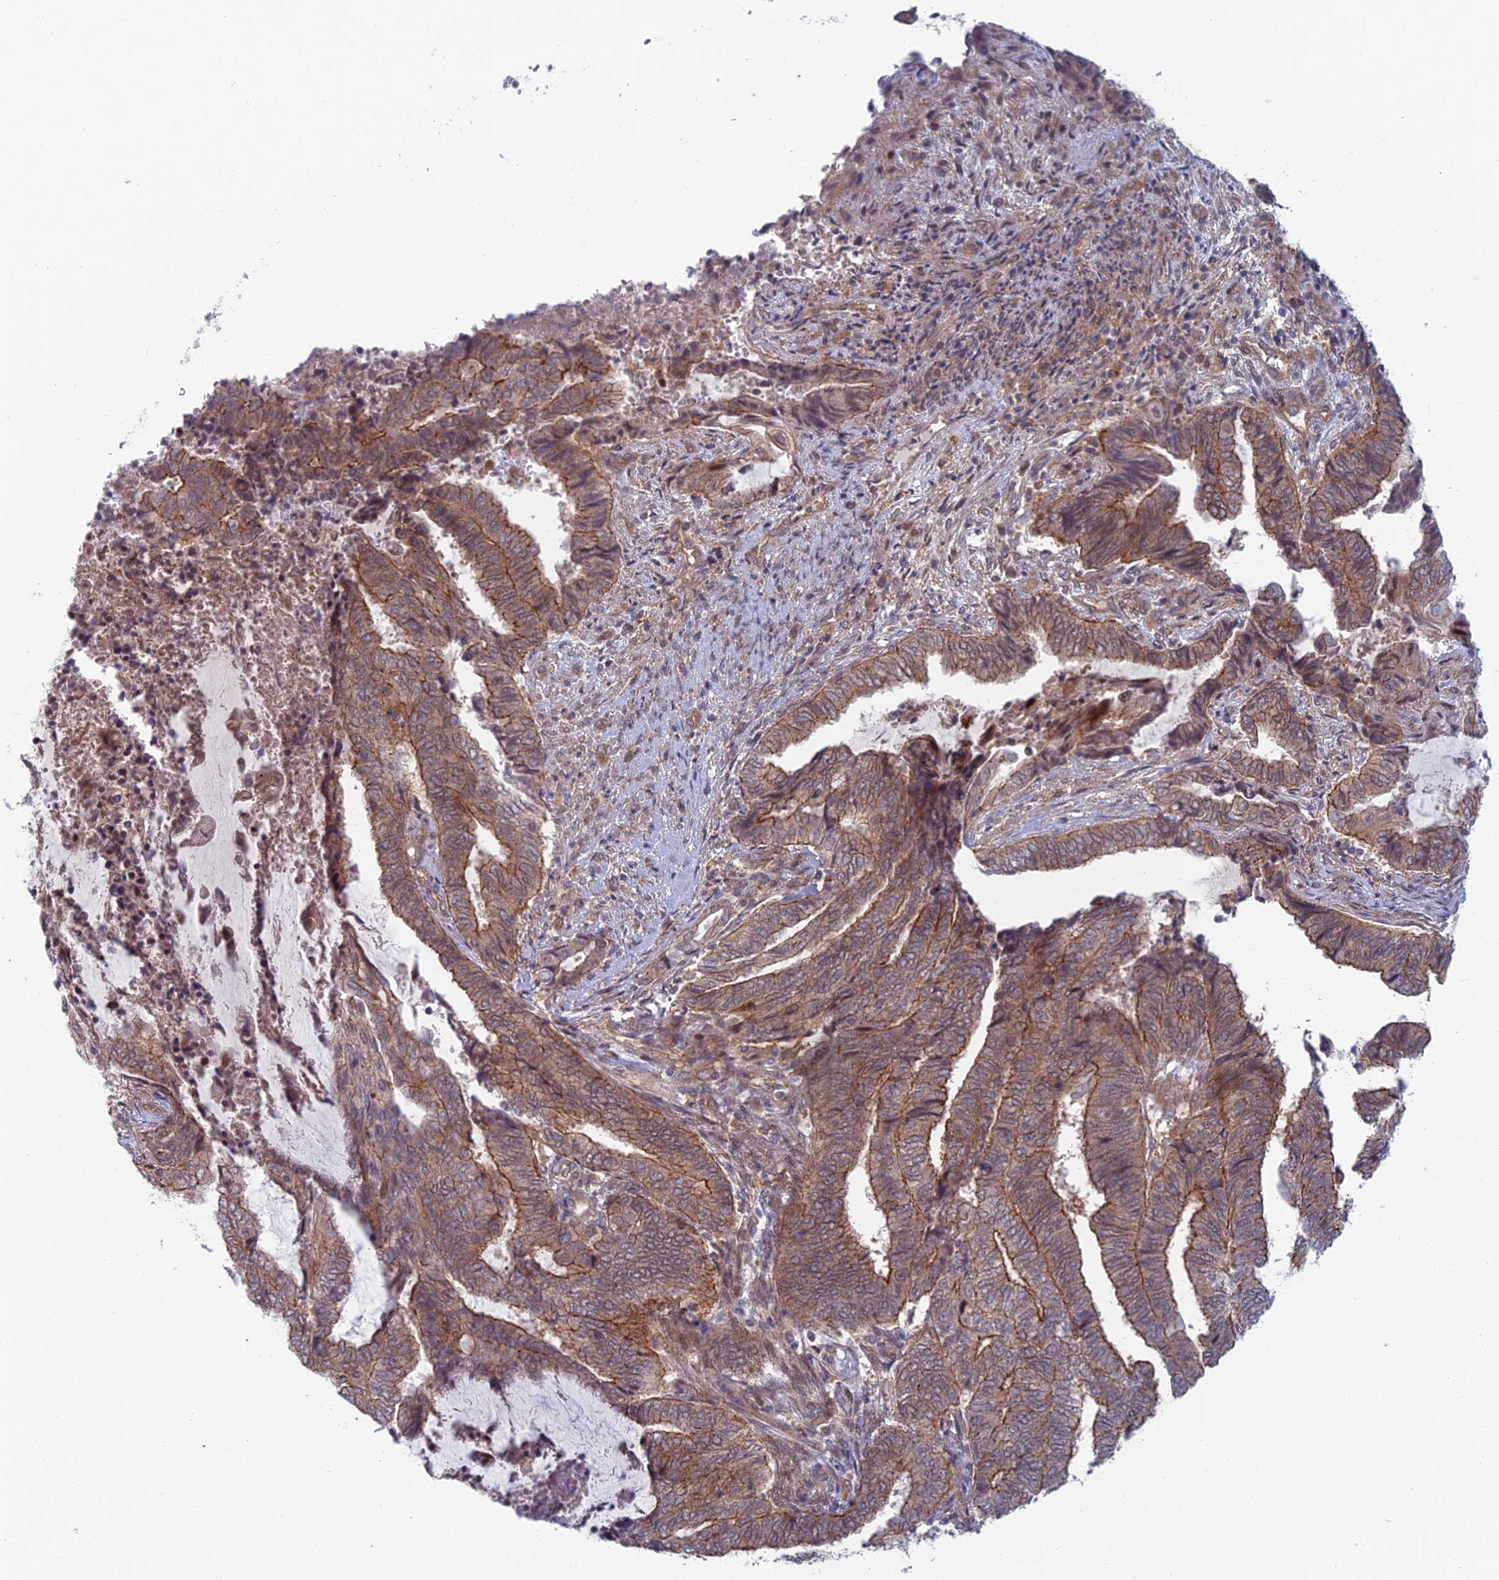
{"staining": {"intensity": "moderate", "quantity": "25%-75%", "location": "cytoplasmic/membranous"}, "tissue": "endometrial cancer", "cell_type": "Tumor cells", "image_type": "cancer", "snomed": [{"axis": "morphology", "description": "Adenocarcinoma, NOS"}, {"axis": "topography", "description": "Uterus"}, {"axis": "topography", "description": "Endometrium"}], "caption": "A histopathology image showing moderate cytoplasmic/membranous positivity in approximately 25%-75% of tumor cells in endometrial cancer, as visualized by brown immunohistochemical staining.", "gene": "ABHD1", "patient": {"sex": "female", "age": 70}}